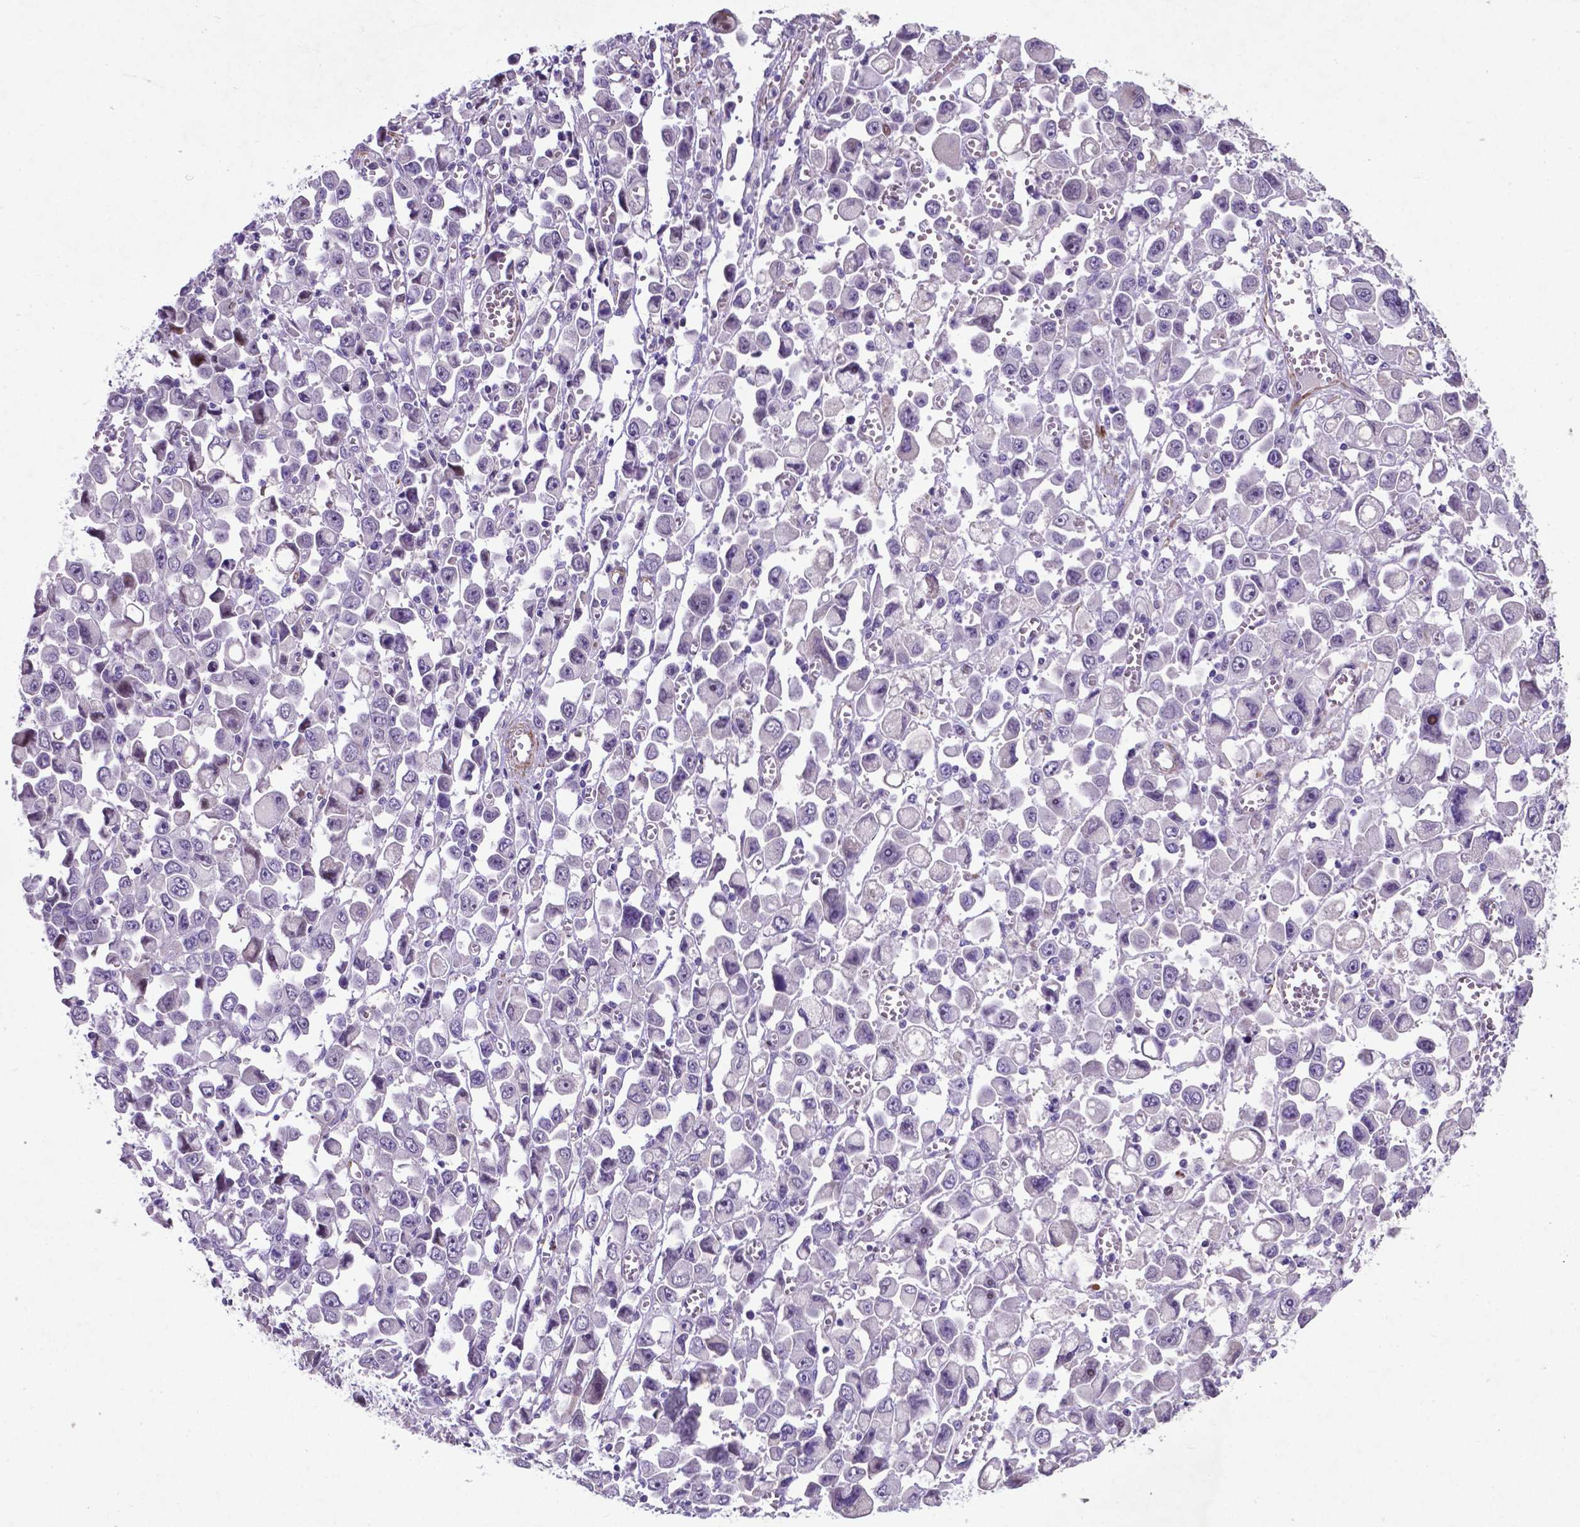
{"staining": {"intensity": "negative", "quantity": "none", "location": "none"}, "tissue": "stomach cancer", "cell_type": "Tumor cells", "image_type": "cancer", "snomed": [{"axis": "morphology", "description": "Adenocarcinoma, NOS"}, {"axis": "topography", "description": "Stomach, upper"}], "caption": "Immunohistochemistry (IHC) histopathology image of stomach adenocarcinoma stained for a protein (brown), which exhibits no positivity in tumor cells. Brightfield microscopy of immunohistochemistry (IHC) stained with DAB (brown) and hematoxylin (blue), captured at high magnification.", "gene": "PFKFB4", "patient": {"sex": "male", "age": 70}}